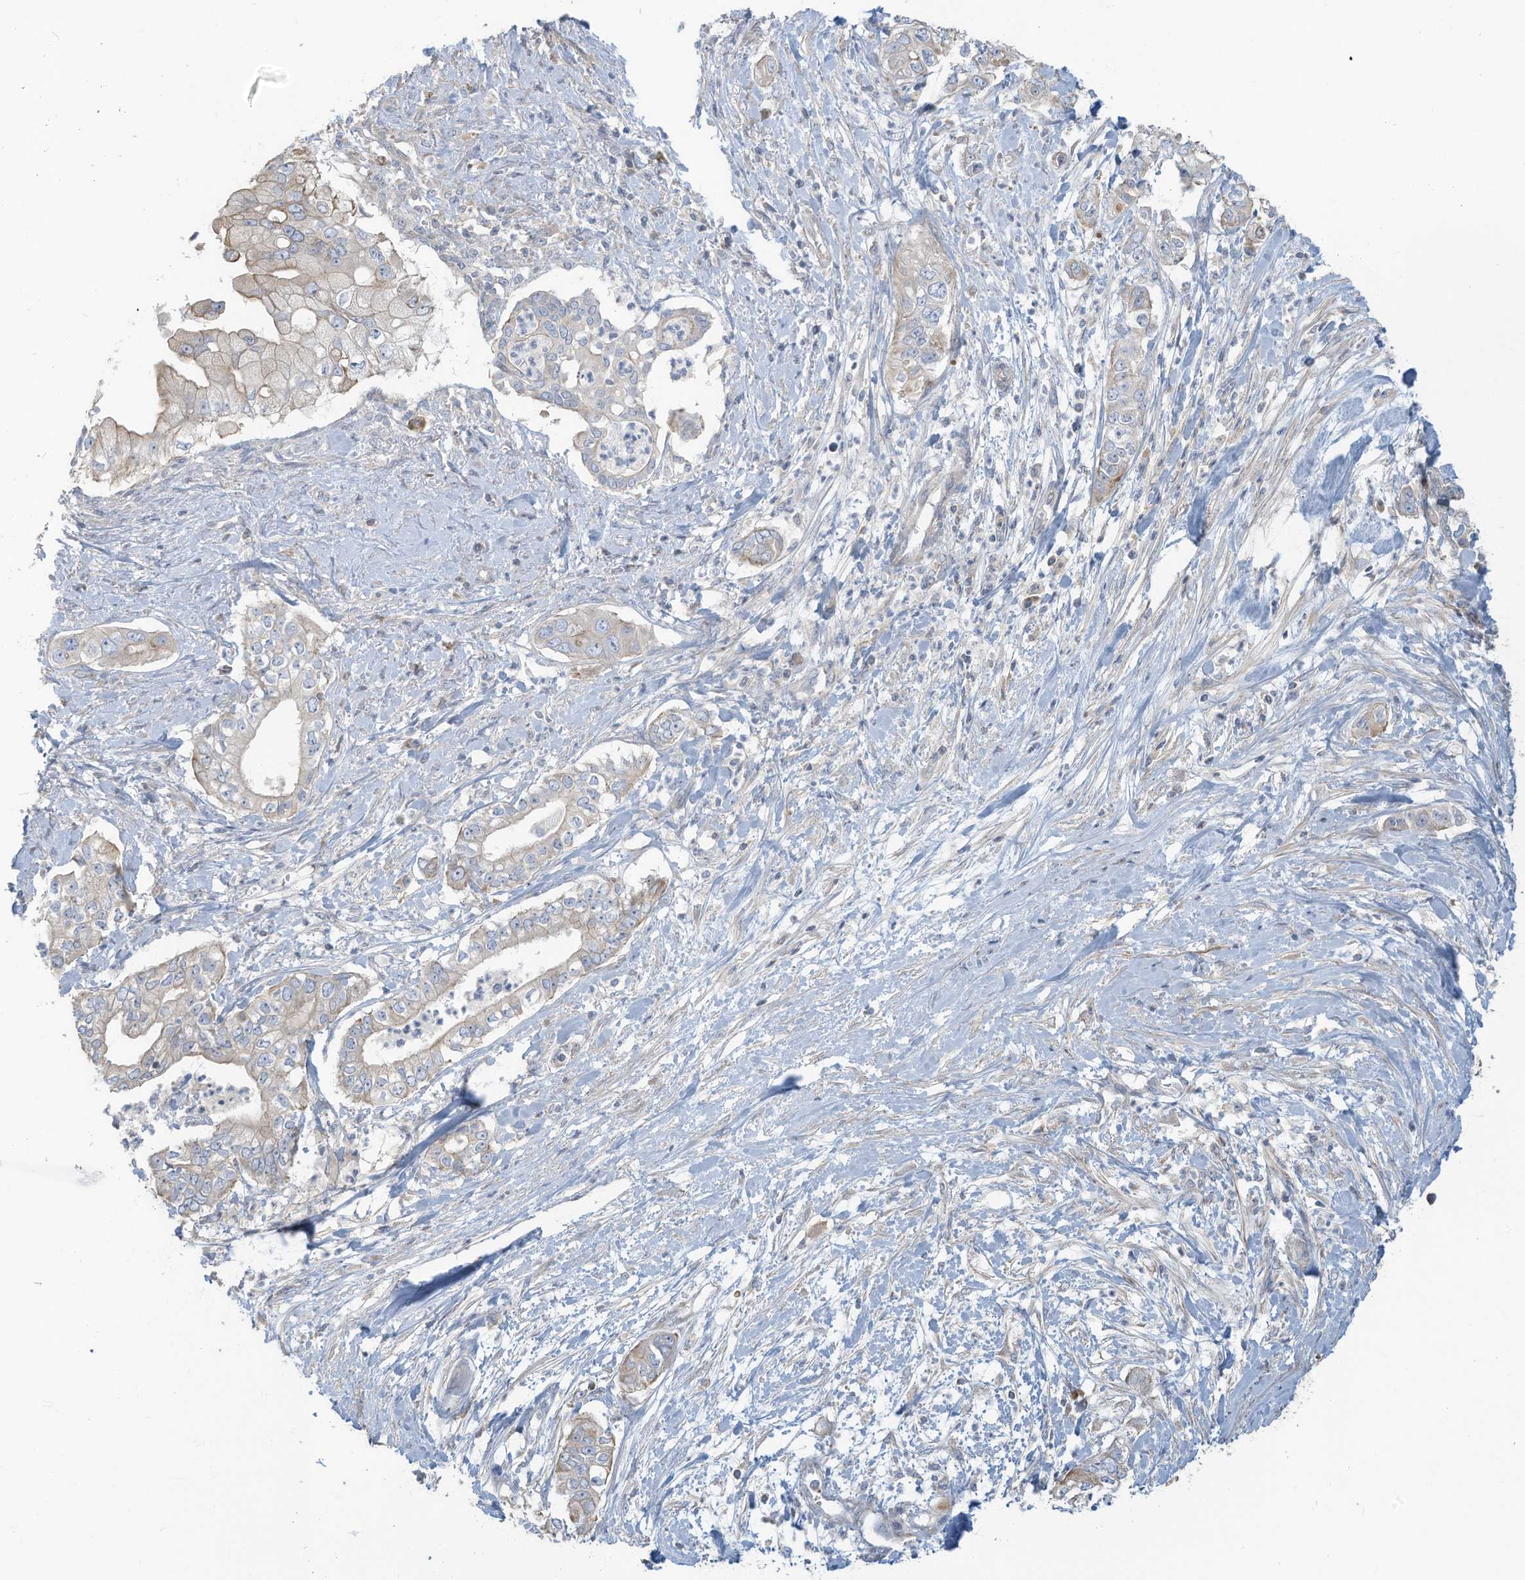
{"staining": {"intensity": "weak", "quantity": "<25%", "location": "cytoplasmic/membranous"}, "tissue": "pancreatic cancer", "cell_type": "Tumor cells", "image_type": "cancer", "snomed": [{"axis": "morphology", "description": "Adenocarcinoma, NOS"}, {"axis": "topography", "description": "Pancreas"}], "caption": "A histopathology image of human pancreatic cancer is negative for staining in tumor cells.", "gene": "GTPBP2", "patient": {"sex": "female", "age": 78}}